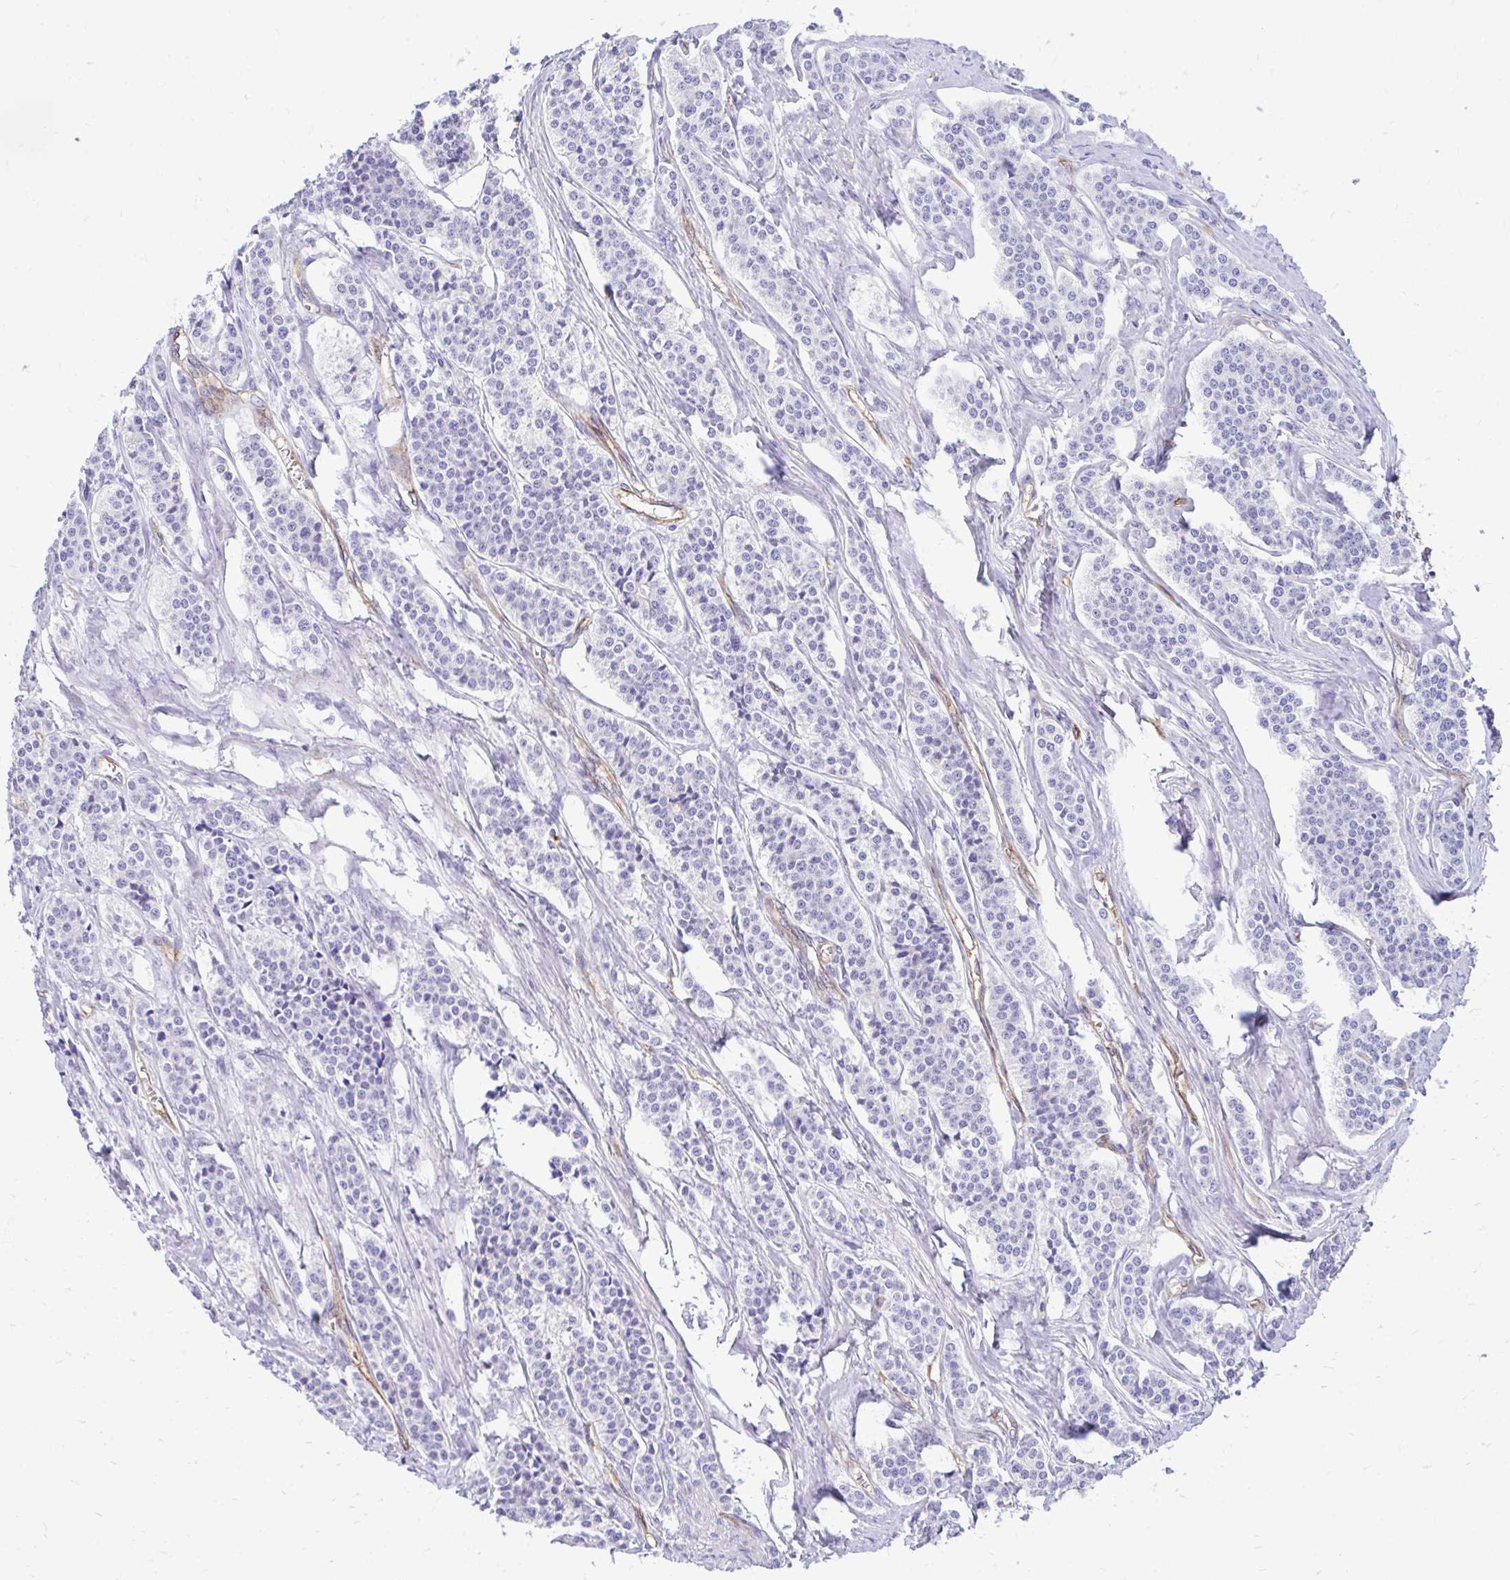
{"staining": {"intensity": "negative", "quantity": "none", "location": "none"}, "tissue": "carcinoid", "cell_type": "Tumor cells", "image_type": "cancer", "snomed": [{"axis": "morphology", "description": "Carcinoid, malignant, NOS"}, {"axis": "topography", "description": "Small intestine"}], "caption": "IHC image of neoplastic tissue: human carcinoid stained with DAB shows no significant protein positivity in tumor cells.", "gene": "ESPNL", "patient": {"sex": "male", "age": 63}}